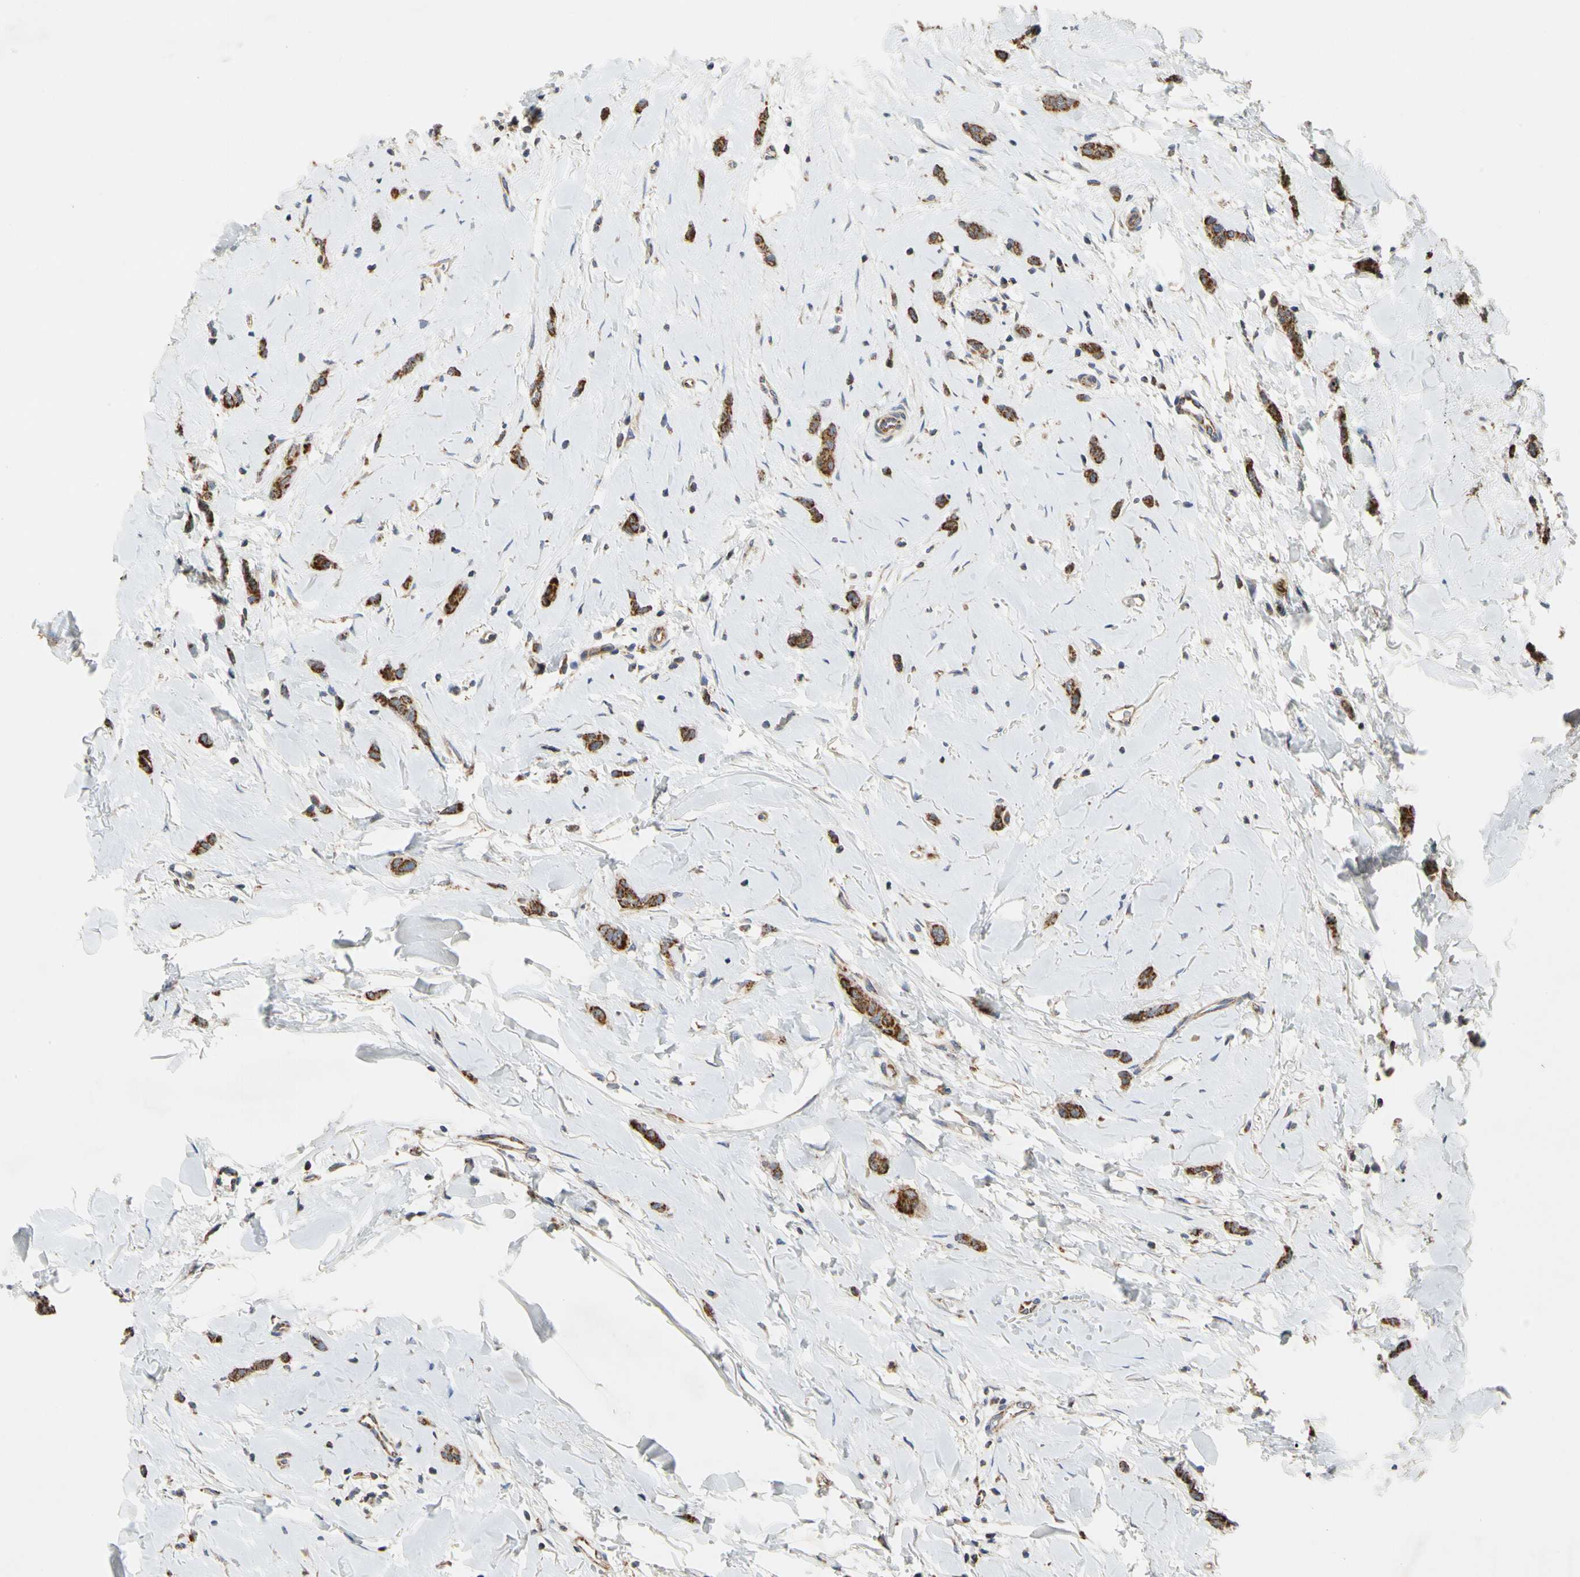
{"staining": {"intensity": "strong", "quantity": ">75%", "location": "cytoplasmic/membranous"}, "tissue": "breast cancer", "cell_type": "Tumor cells", "image_type": "cancer", "snomed": [{"axis": "morphology", "description": "Lobular carcinoma"}, {"axis": "topography", "description": "Skin"}, {"axis": "topography", "description": "Breast"}], "caption": "The immunohistochemical stain shows strong cytoplasmic/membranous positivity in tumor cells of breast cancer (lobular carcinoma) tissue. (DAB (3,3'-diaminobenzidine) IHC, brown staining for protein, blue staining for nuclei).", "gene": "GPD2", "patient": {"sex": "female", "age": 46}}